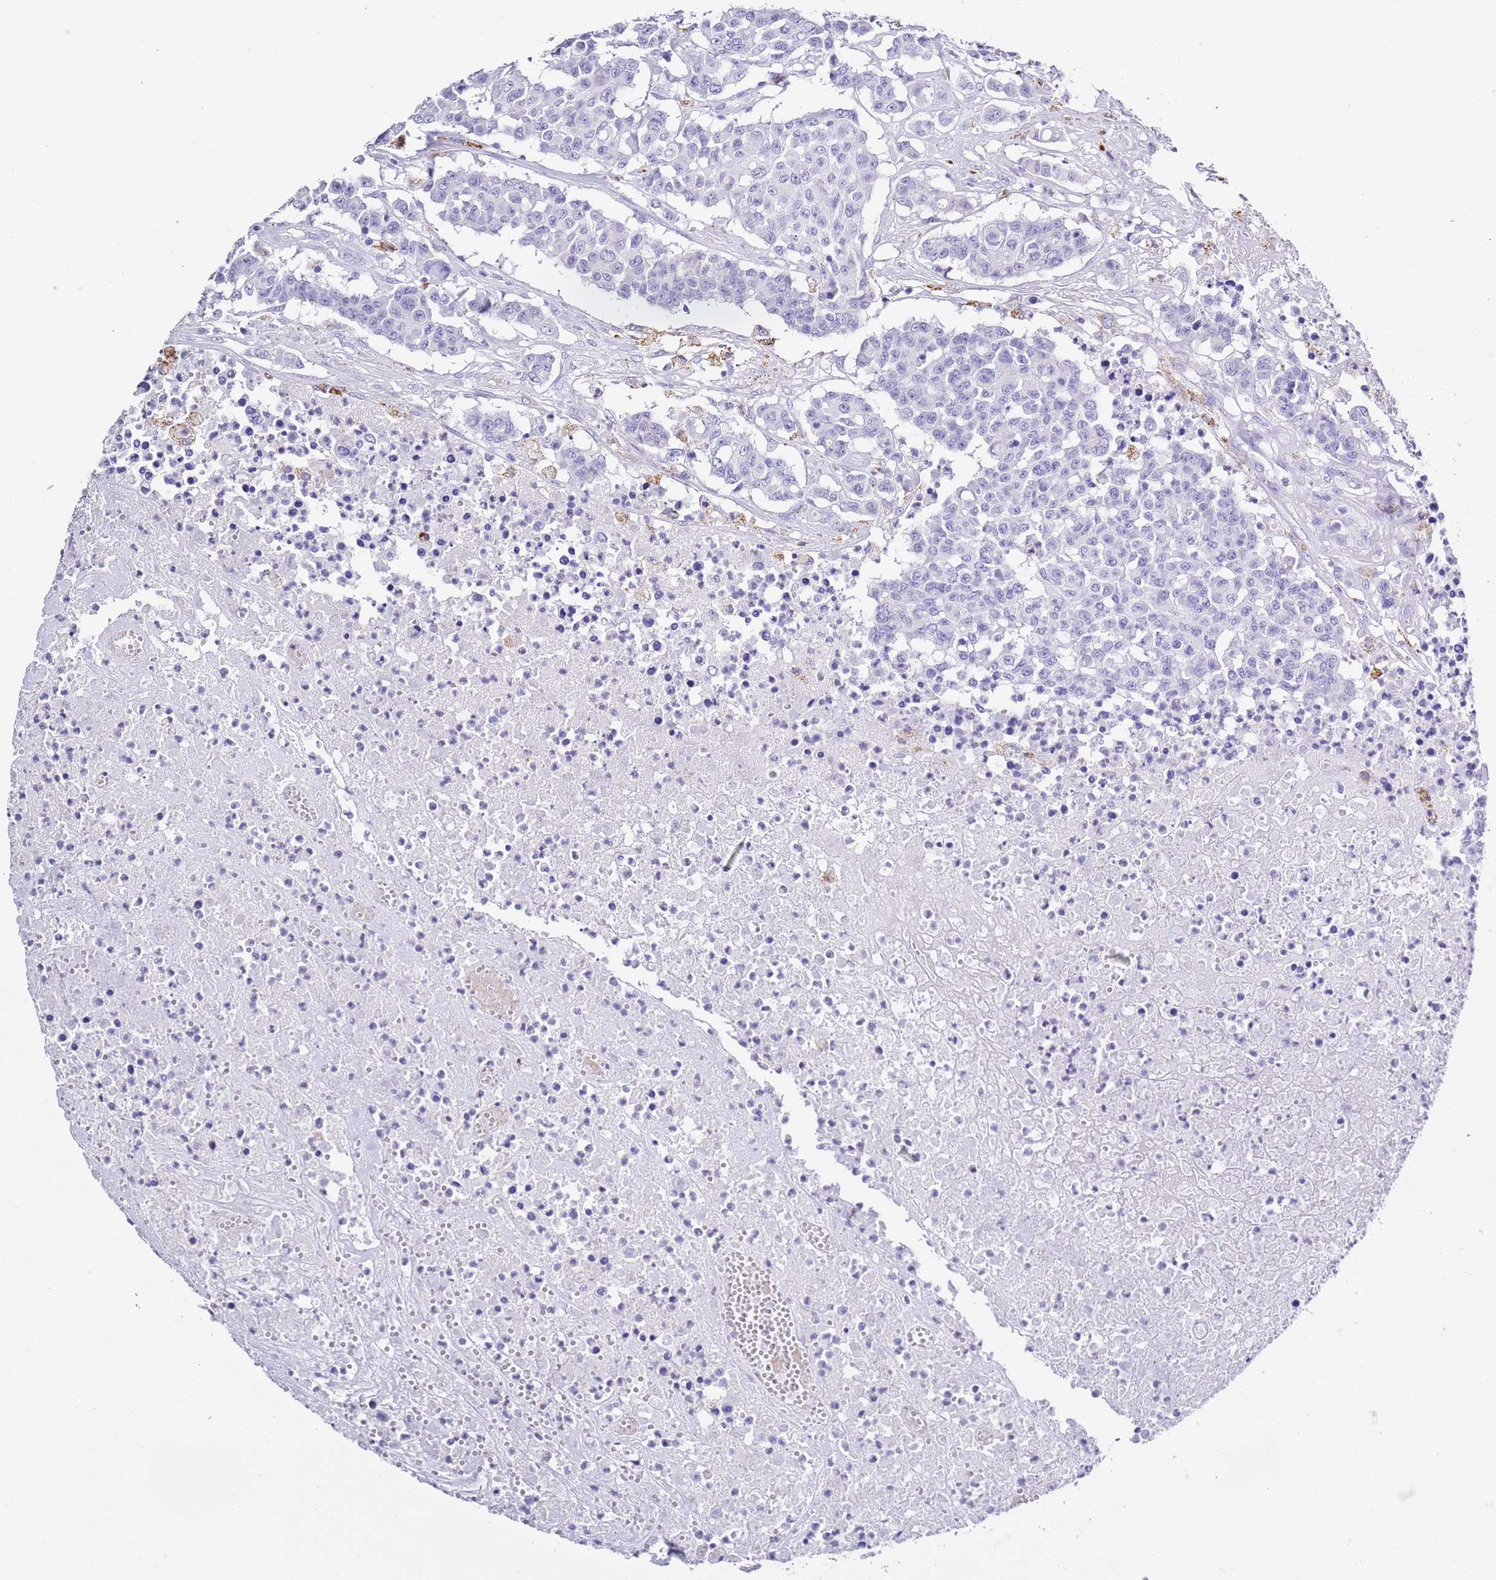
{"staining": {"intensity": "negative", "quantity": "none", "location": "none"}, "tissue": "colorectal cancer", "cell_type": "Tumor cells", "image_type": "cancer", "snomed": [{"axis": "morphology", "description": "Adenocarcinoma, NOS"}, {"axis": "topography", "description": "Colon"}], "caption": "This is a photomicrograph of IHC staining of colorectal cancer, which shows no expression in tumor cells. The staining is performed using DAB brown chromogen with nuclei counter-stained in using hematoxylin.", "gene": "PTBP2", "patient": {"sex": "male", "age": 51}}